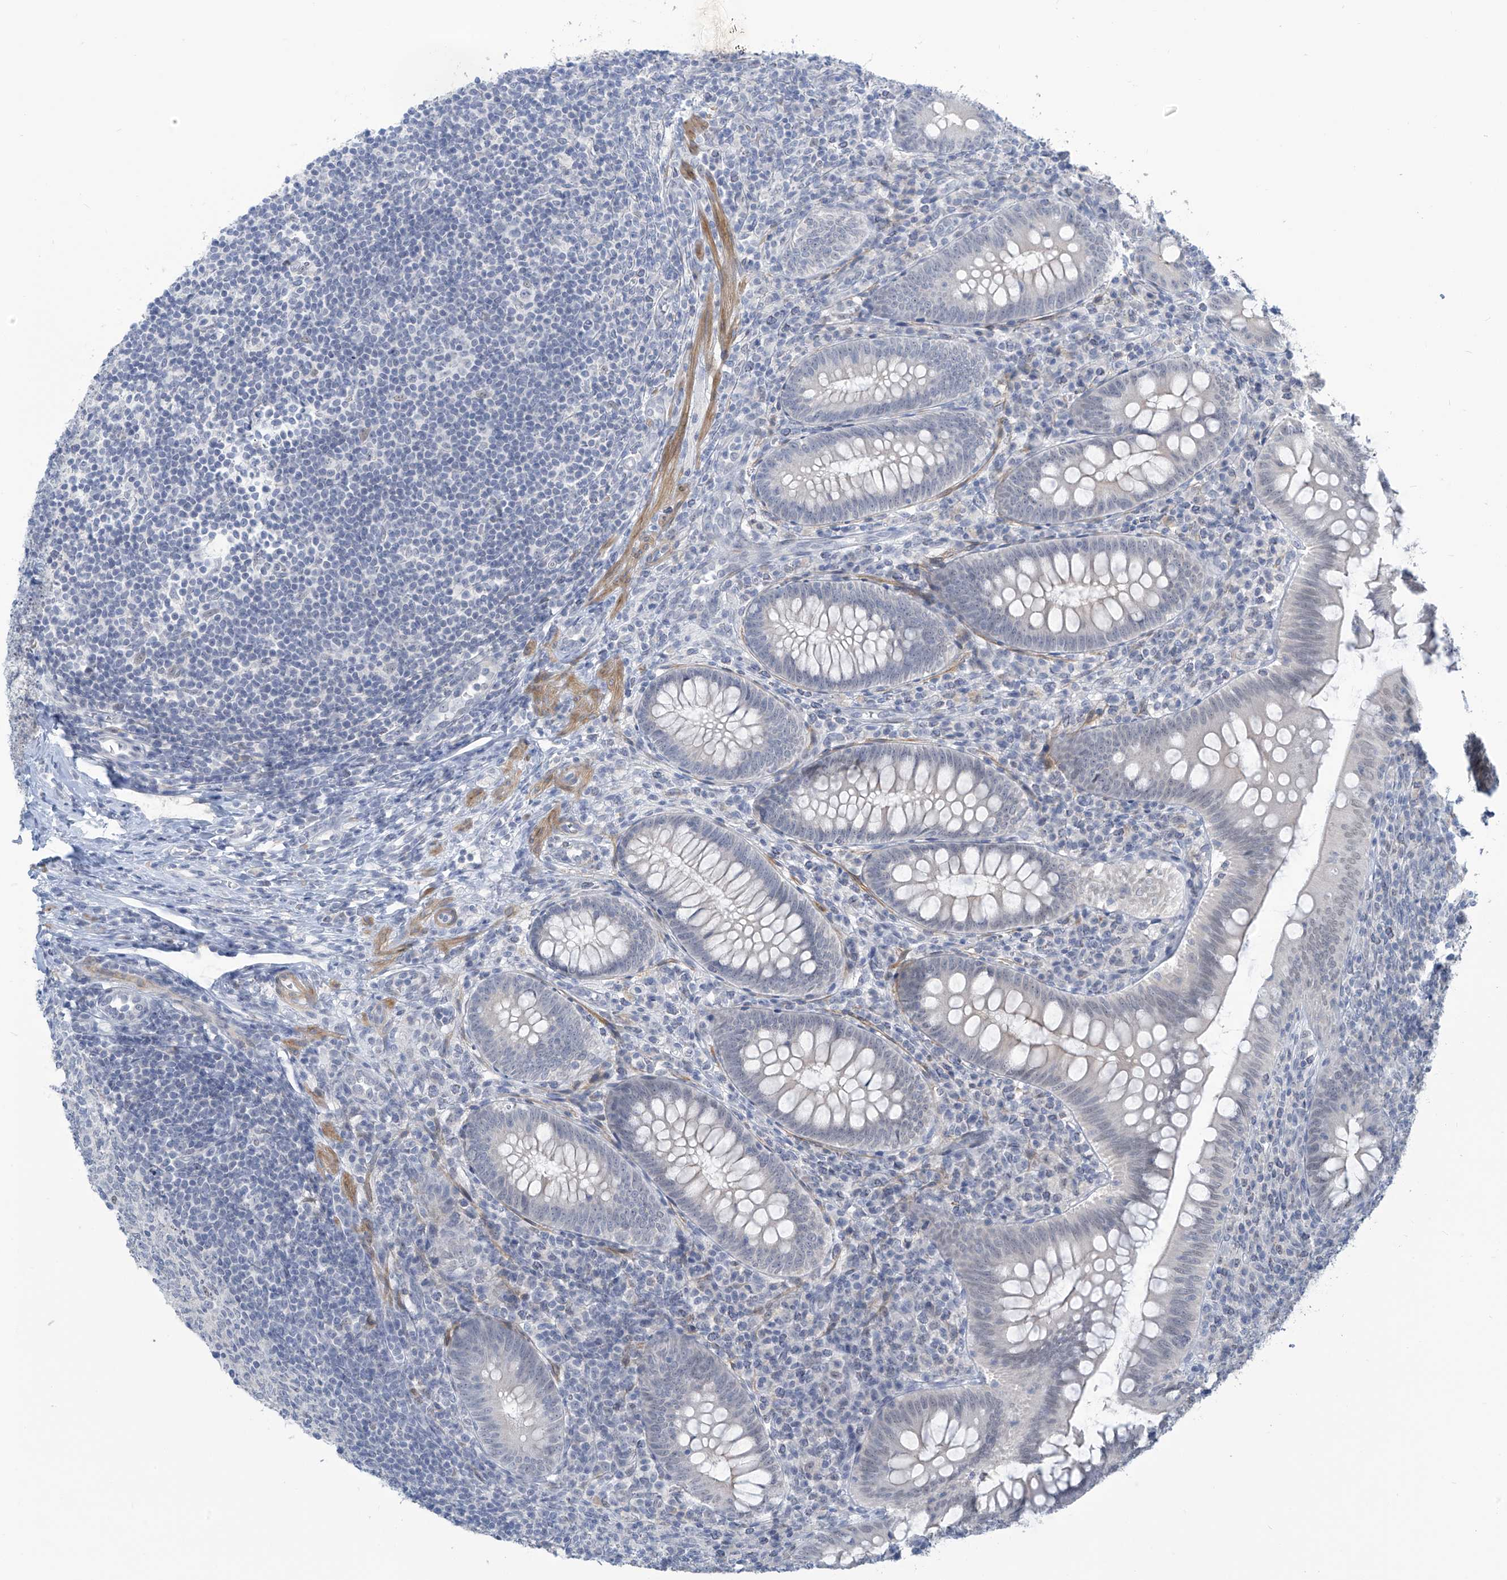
{"staining": {"intensity": "negative", "quantity": "none", "location": "none"}, "tissue": "appendix", "cell_type": "Glandular cells", "image_type": "normal", "snomed": [{"axis": "morphology", "description": "Normal tissue, NOS"}, {"axis": "topography", "description": "Appendix"}], "caption": "Appendix stained for a protein using immunohistochemistry demonstrates no positivity glandular cells.", "gene": "METAP1D", "patient": {"sex": "male", "age": 14}}